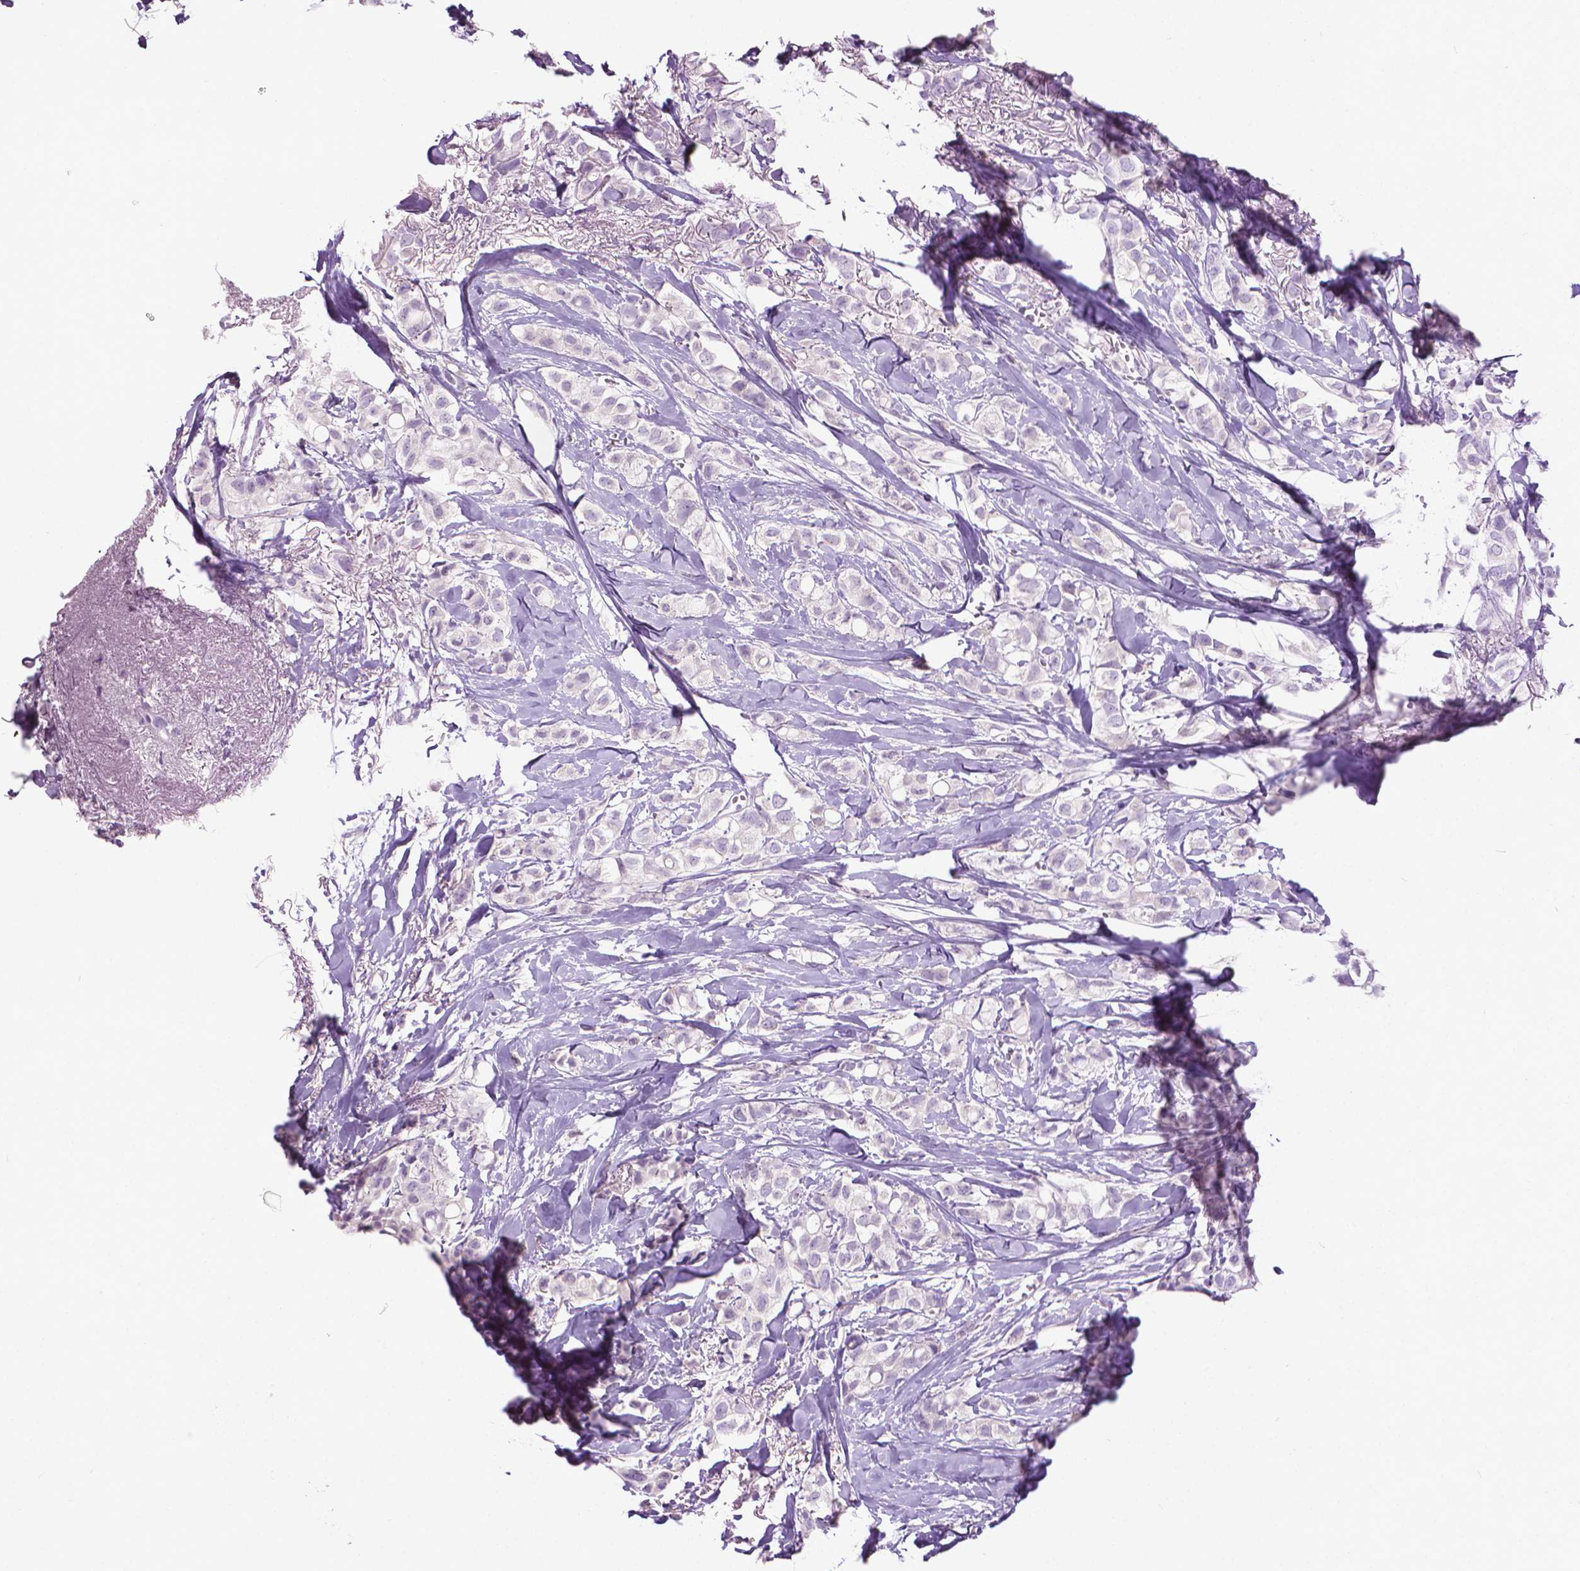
{"staining": {"intensity": "negative", "quantity": "none", "location": "none"}, "tissue": "breast cancer", "cell_type": "Tumor cells", "image_type": "cancer", "snomed": [{"axis": "morphology", "description": "Duct carcinoma"}, {"axis": "topography", "description": "Breast"}], "caption": "Tumor cells show no significant protein expression in breast cancer (infiltrating ductal carcinoma).", "gene": "DNAI7", "patient": {"sex": "female", "age": 85}}